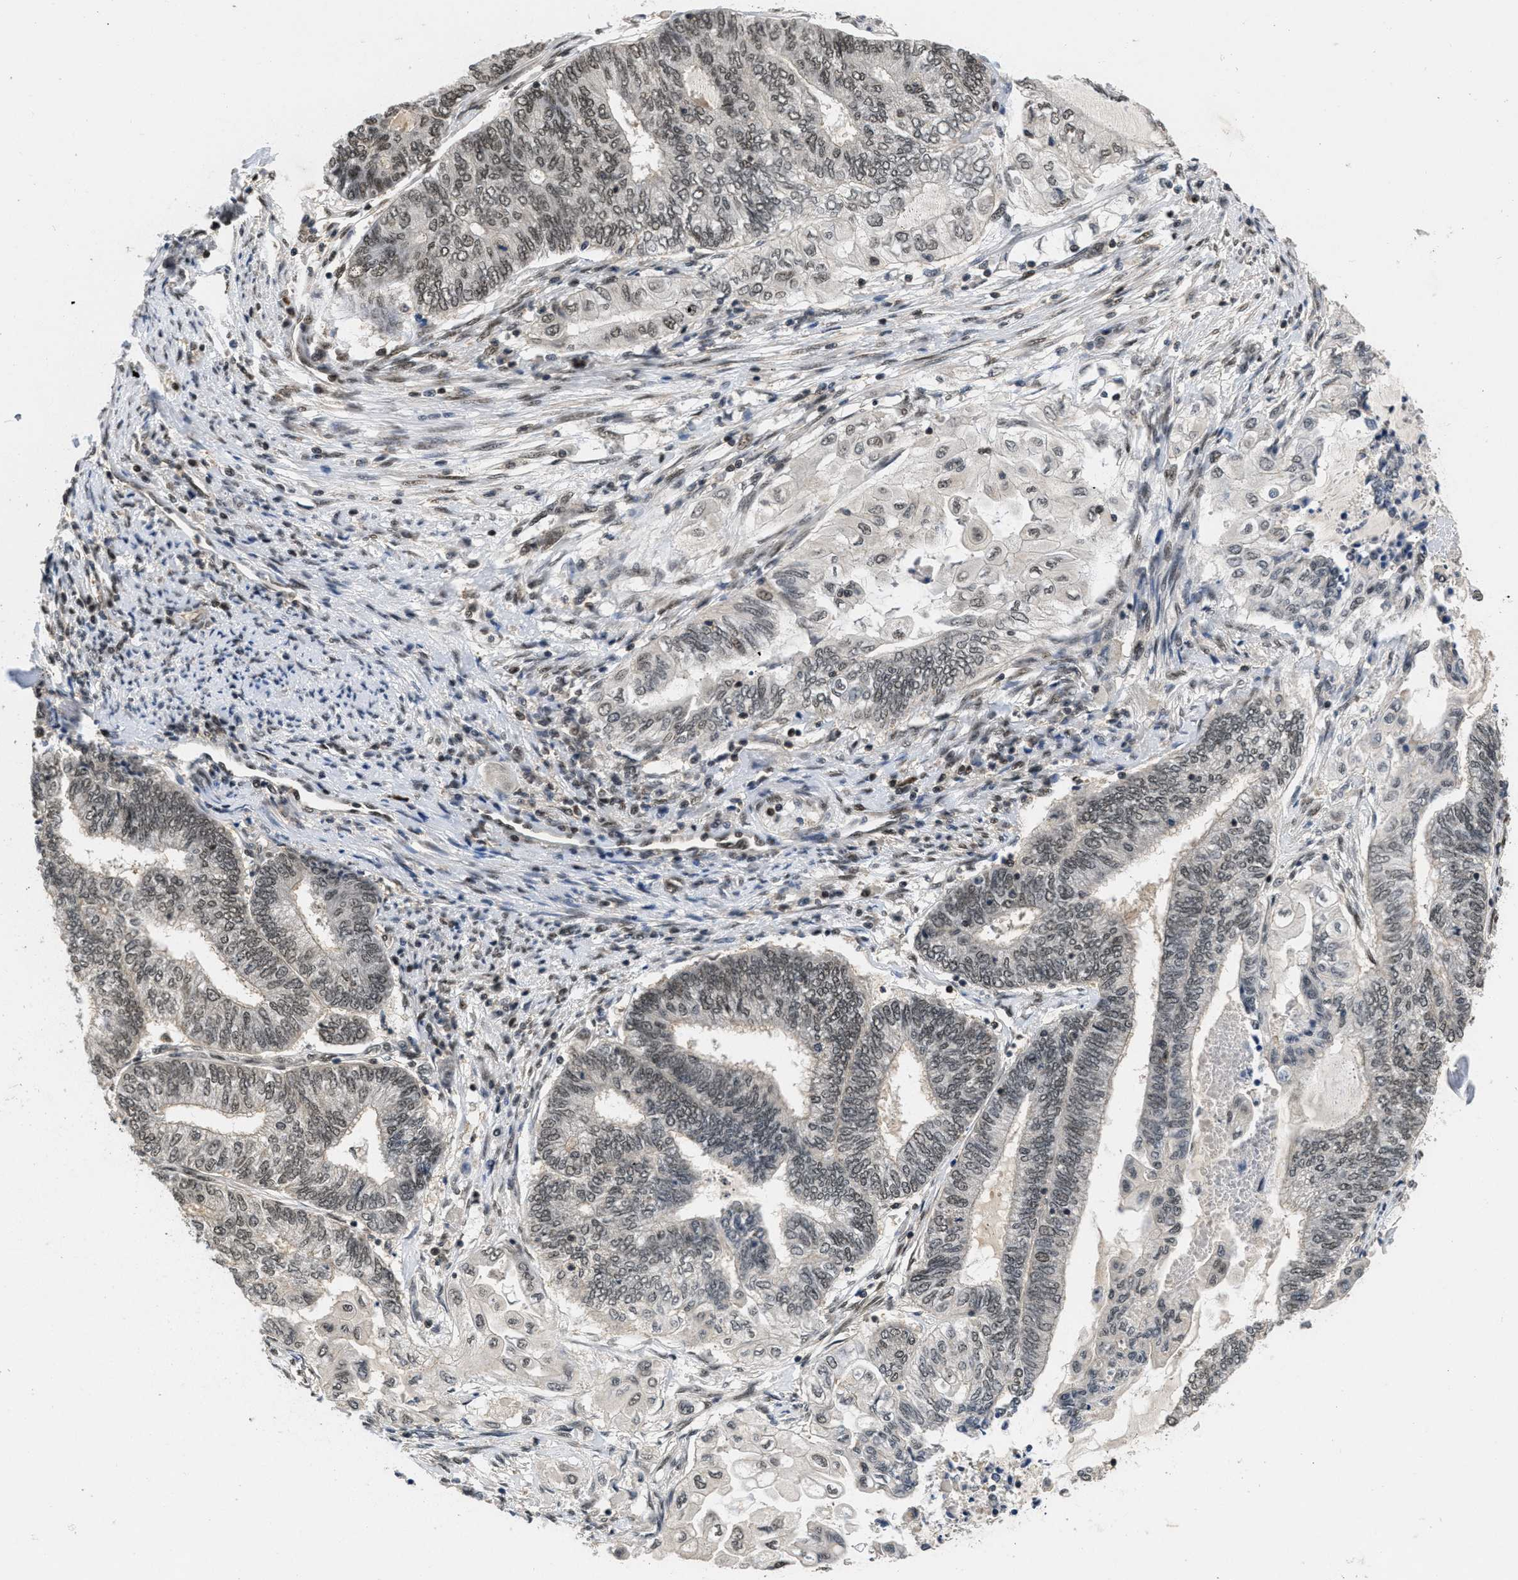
{"staining": {"intensity": "moderate", "quantity": ">75%", "location": "nuclear"}, "tissue": "endometrial cancer", "cell_type": "Tumor cells", "image_type": "cancer", "snomed": [{"axis": "morphology", "description": "Adenocarcinoma, NOS"}, {"axis": "topography", "description": "Uterus"}, {"axis": "topography", "description": "Endometrium"}], "caption": "This image exhibits immunohistochemistry staining of human endometrial adenocarcinoma, with medium moderate nuclear staining in approximately >75% of tumor cells.", "gene": "CUL4B", "patient": {"sex": "female", "age": 70}}